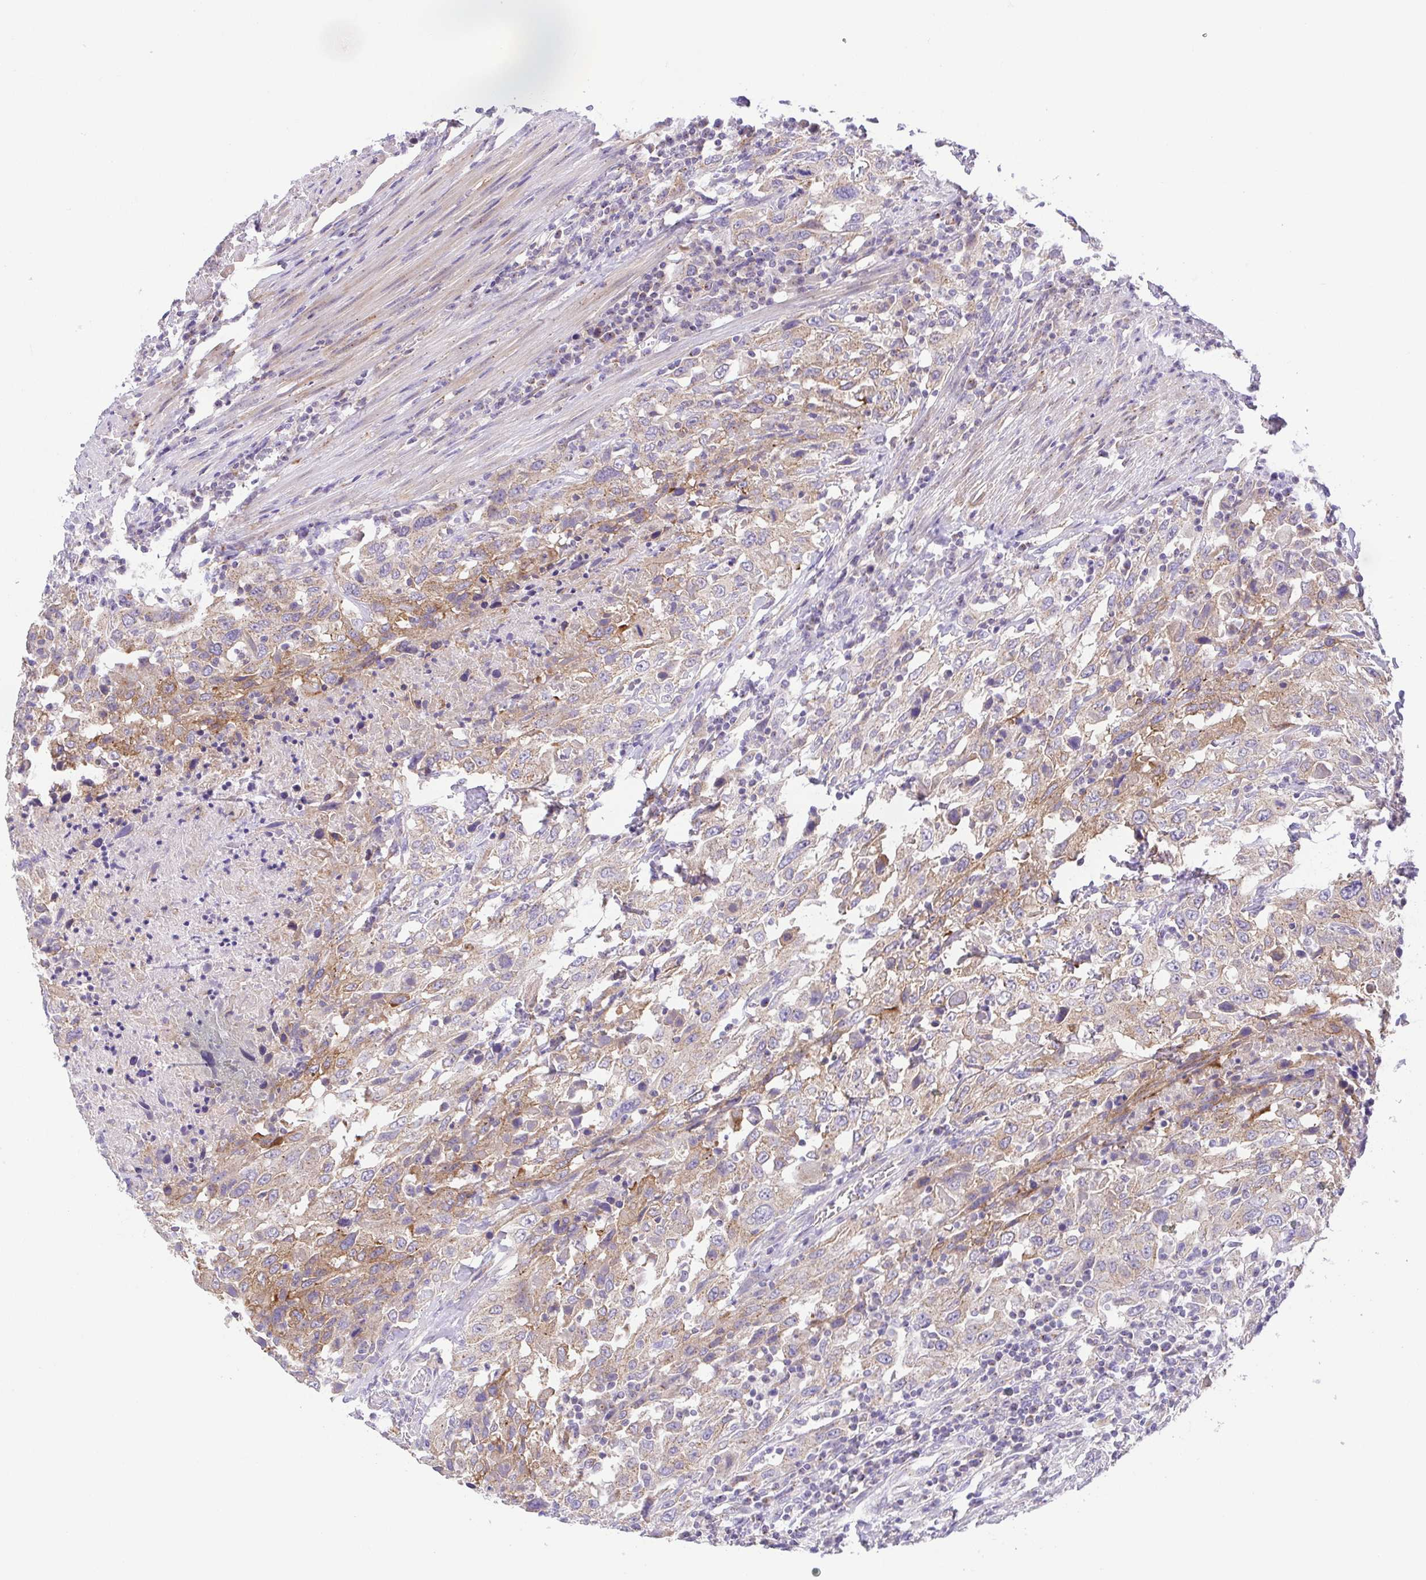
{"staining": {"intensity": "weak", "quantity": "25%-75%", "location": "cytoplasmic/membranous"}, "tissue": "urothelial cancer", "cell_type": "Tumor cells", "image_type": "cancer", "snomed": [{"axis": "morphology", "description": "Urothelial carcinoma, High grade"}, {"axis": "topography", "description": "Urinary bladder"}], "caption": "Immunohistochemical staining of urothelial cancer reveals weak cytoplasmic/membranous protein staining in approximately 25%-75% of tumor cells.", "gene": "SLC13A1", "patient": {"sex": "male", "age": 61}}